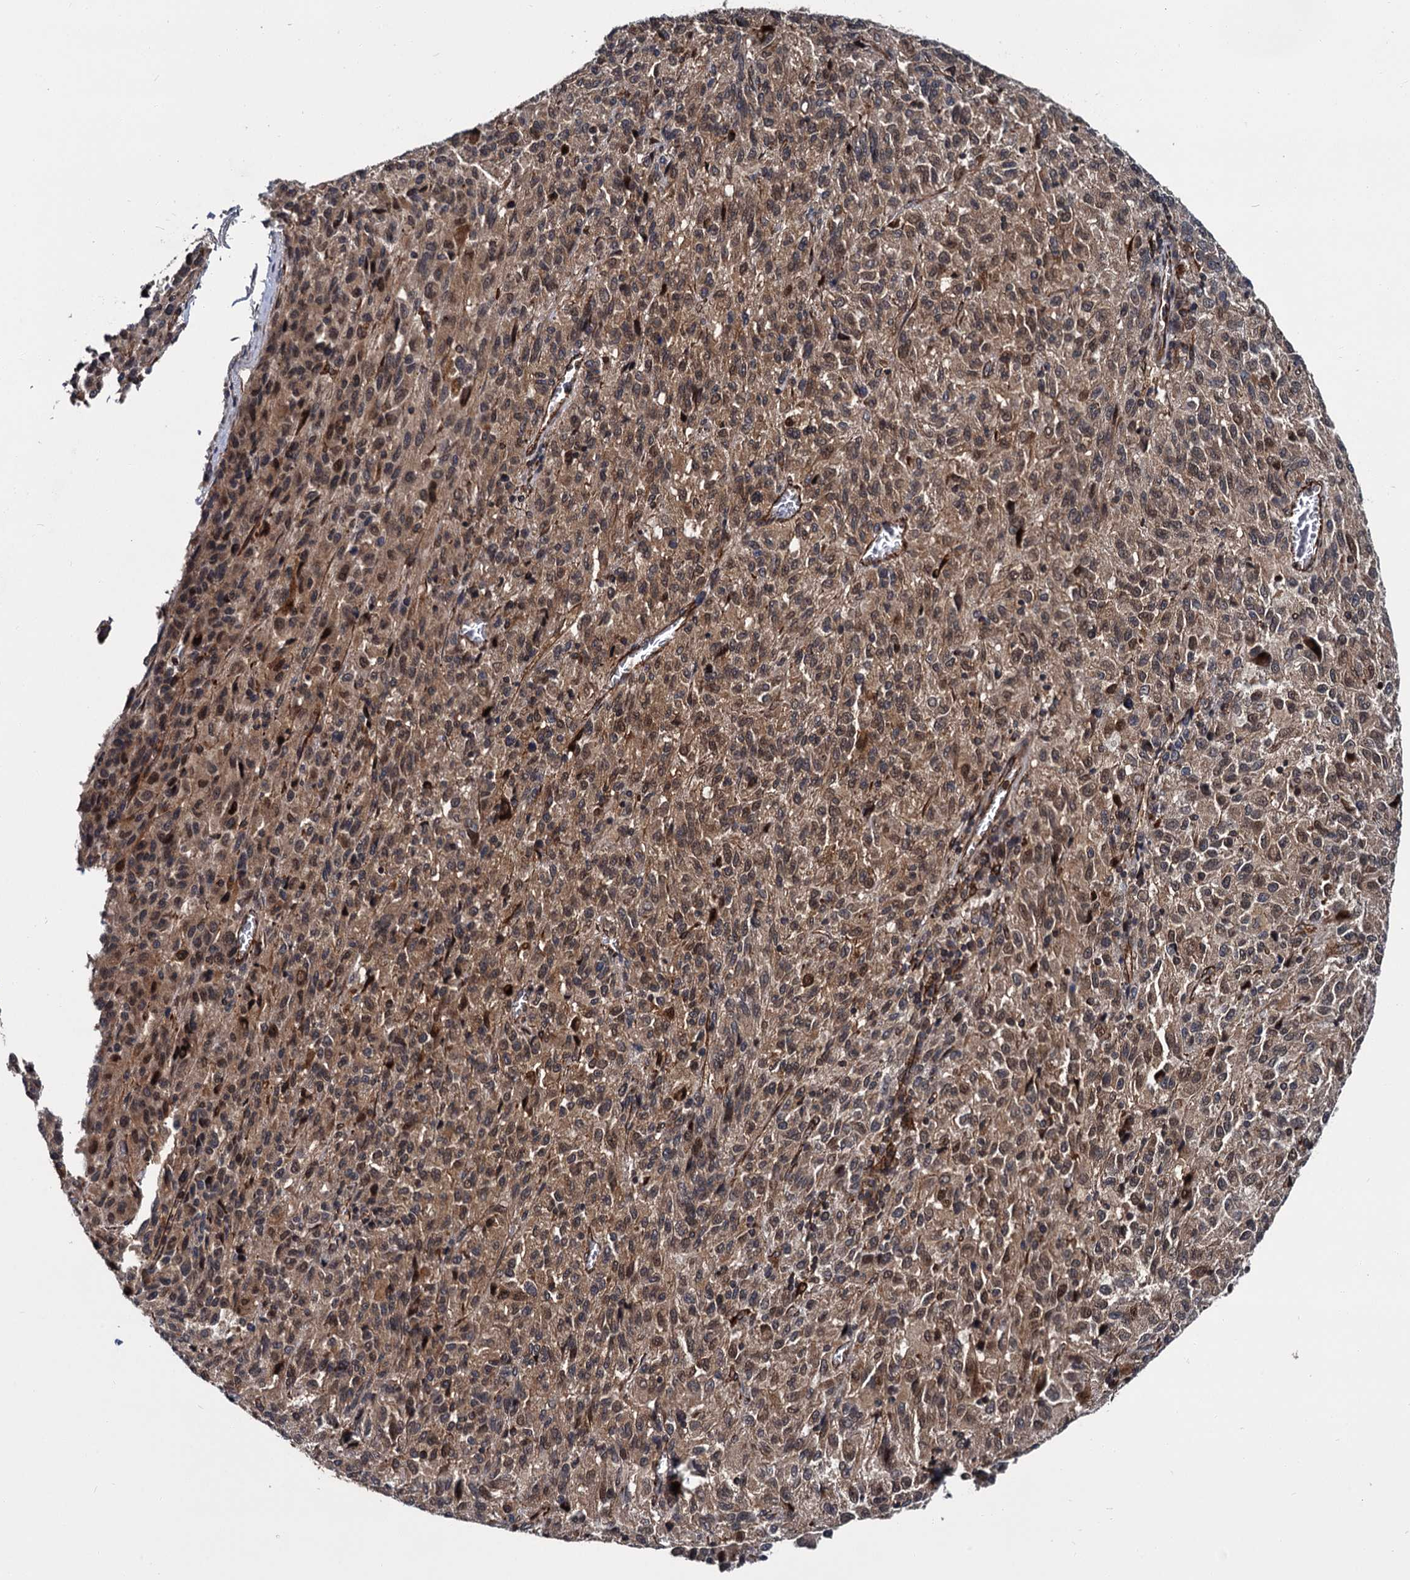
{"staining": {"intensity": "moderate", "quantity": ">75%", "location": "cytoplasmic/membranous,nuclear"}, "tissue": "melanoma", "cell_type": "Tumor cells", "image_type": "cancer", "snomed": [{"axis": "morphology", "description": "Malignant melanoma, Metastatic site"}, {"axis": "topography", "description": "Lung"}], "caption": "DAB (3,3'-diaminobenzidine) immunohistochemical staining of malignant melanoma (metastatic site) shows moderate cytoplasmic/membranous and nuclear protein expression in approximately >75% of tumor cells. Nuclei are stained in blue.", "gene": "ZFYVE19", "patient": {"sex": "male", "age": 64}}